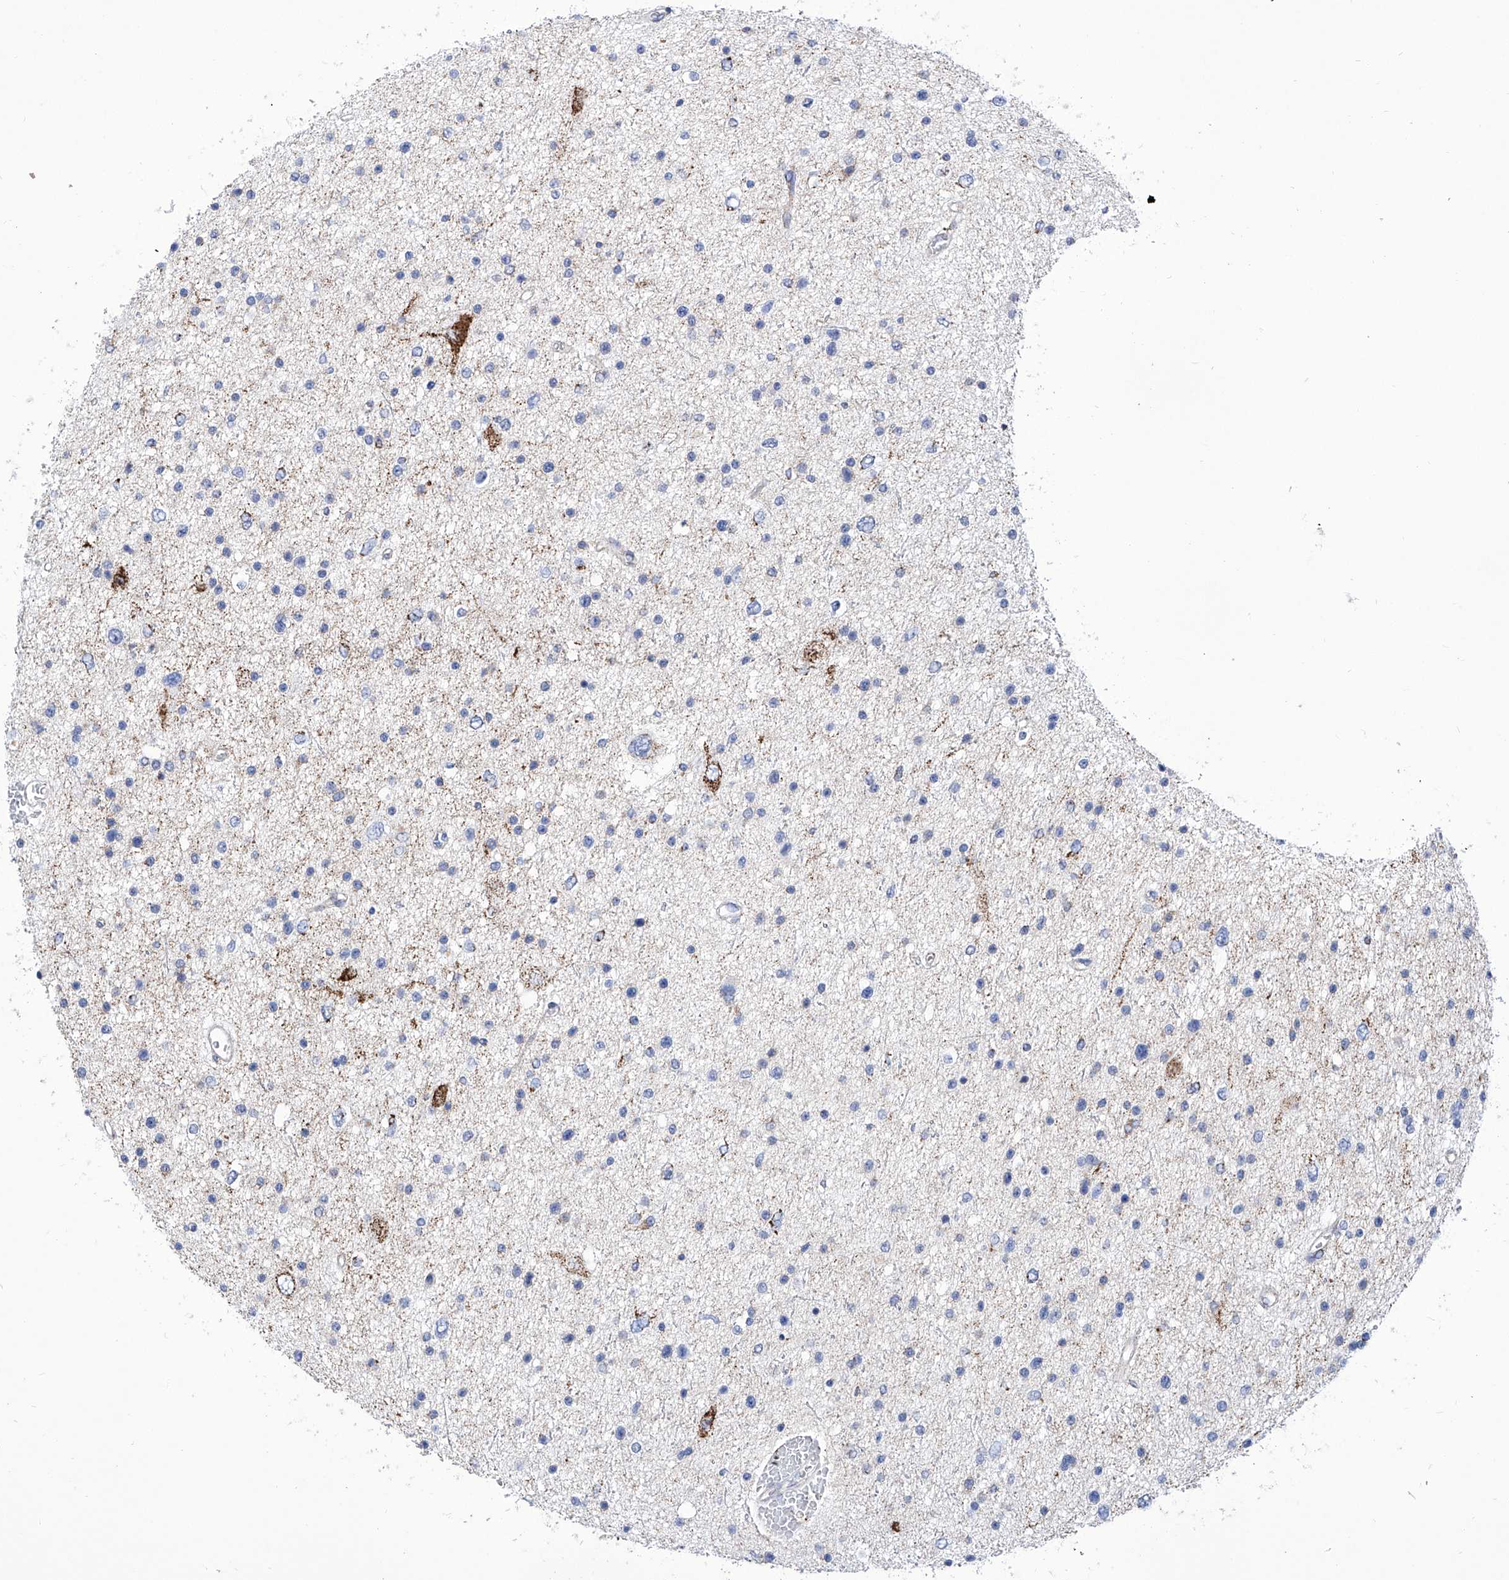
{"staining": {"intensity": "negative", "quantity": "none", "location": "none"}, "tissue": "glioma", "cell_type": "Tumor cells", "image_type": "cancer", "snomed": [{"axis": "morphology", "description": "Glioma, malignant, Low grade"}, {"axis": "topography", "description": "Brain"}], "caption": "Immunohistochemistry micrograph of glioma stained for a protein (brown), which exhibits no expression in tumor cells.", "gene": "SRBD1", "patient": {"sex": "female", "age": 37}}